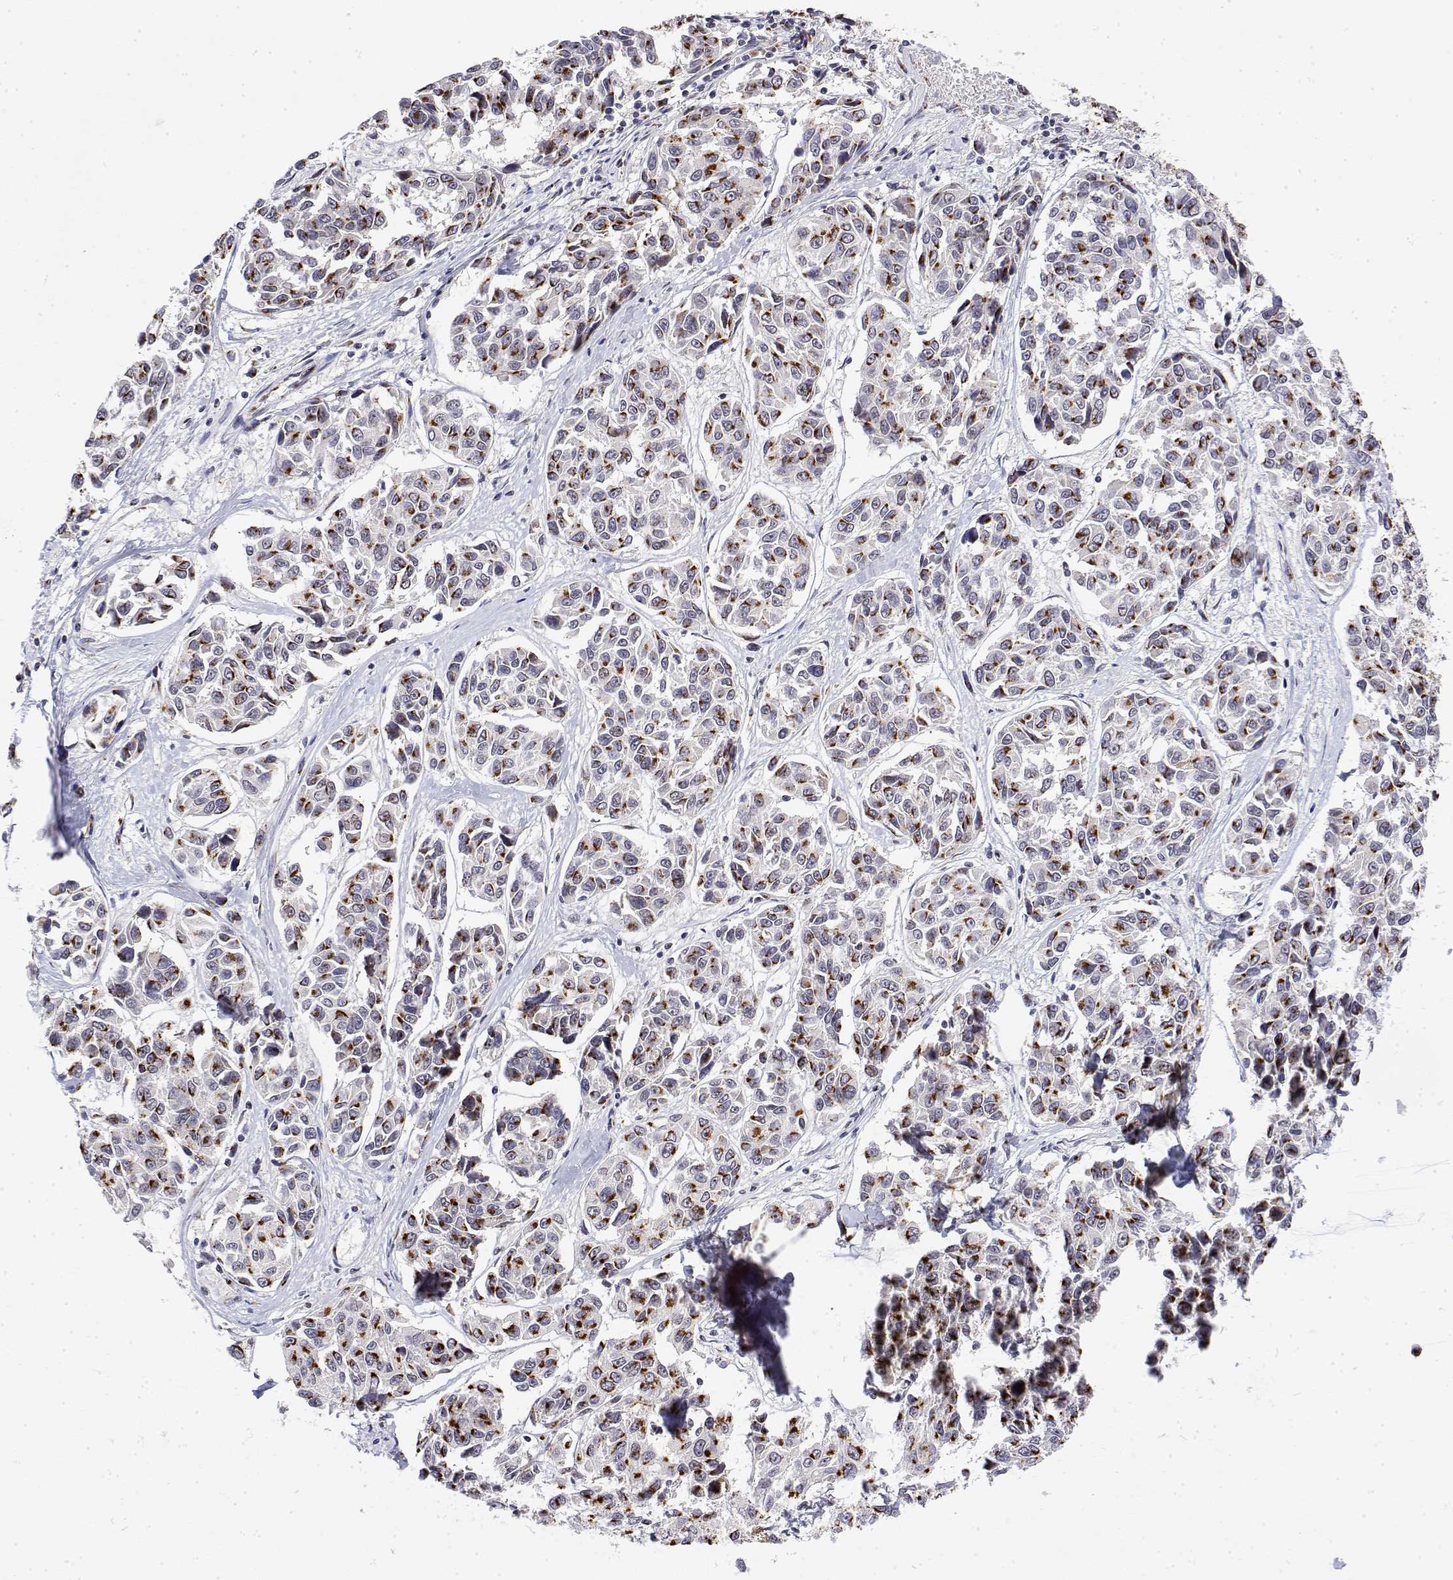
{"staining": {"intensity": "strong", "quantity": "25%-75%", "location": "cytoplasmic/membranous"}, "tissue": "melanoma", "cell_type": "Tumor cells", "image_type": "cancer", "snomed": [{"axis": "morphology", "description": "Malignant melanoma, NOS"}, {"axis": "topography", "description": "Skin"}], "caption": "Tumor cells demonstrate high levels of strong cytoplasmic/membranous staining in about 25%-75% of cells in human melanoma.", "gene": "YIPF3", "patient": {"sex": "female", "age": 66}}